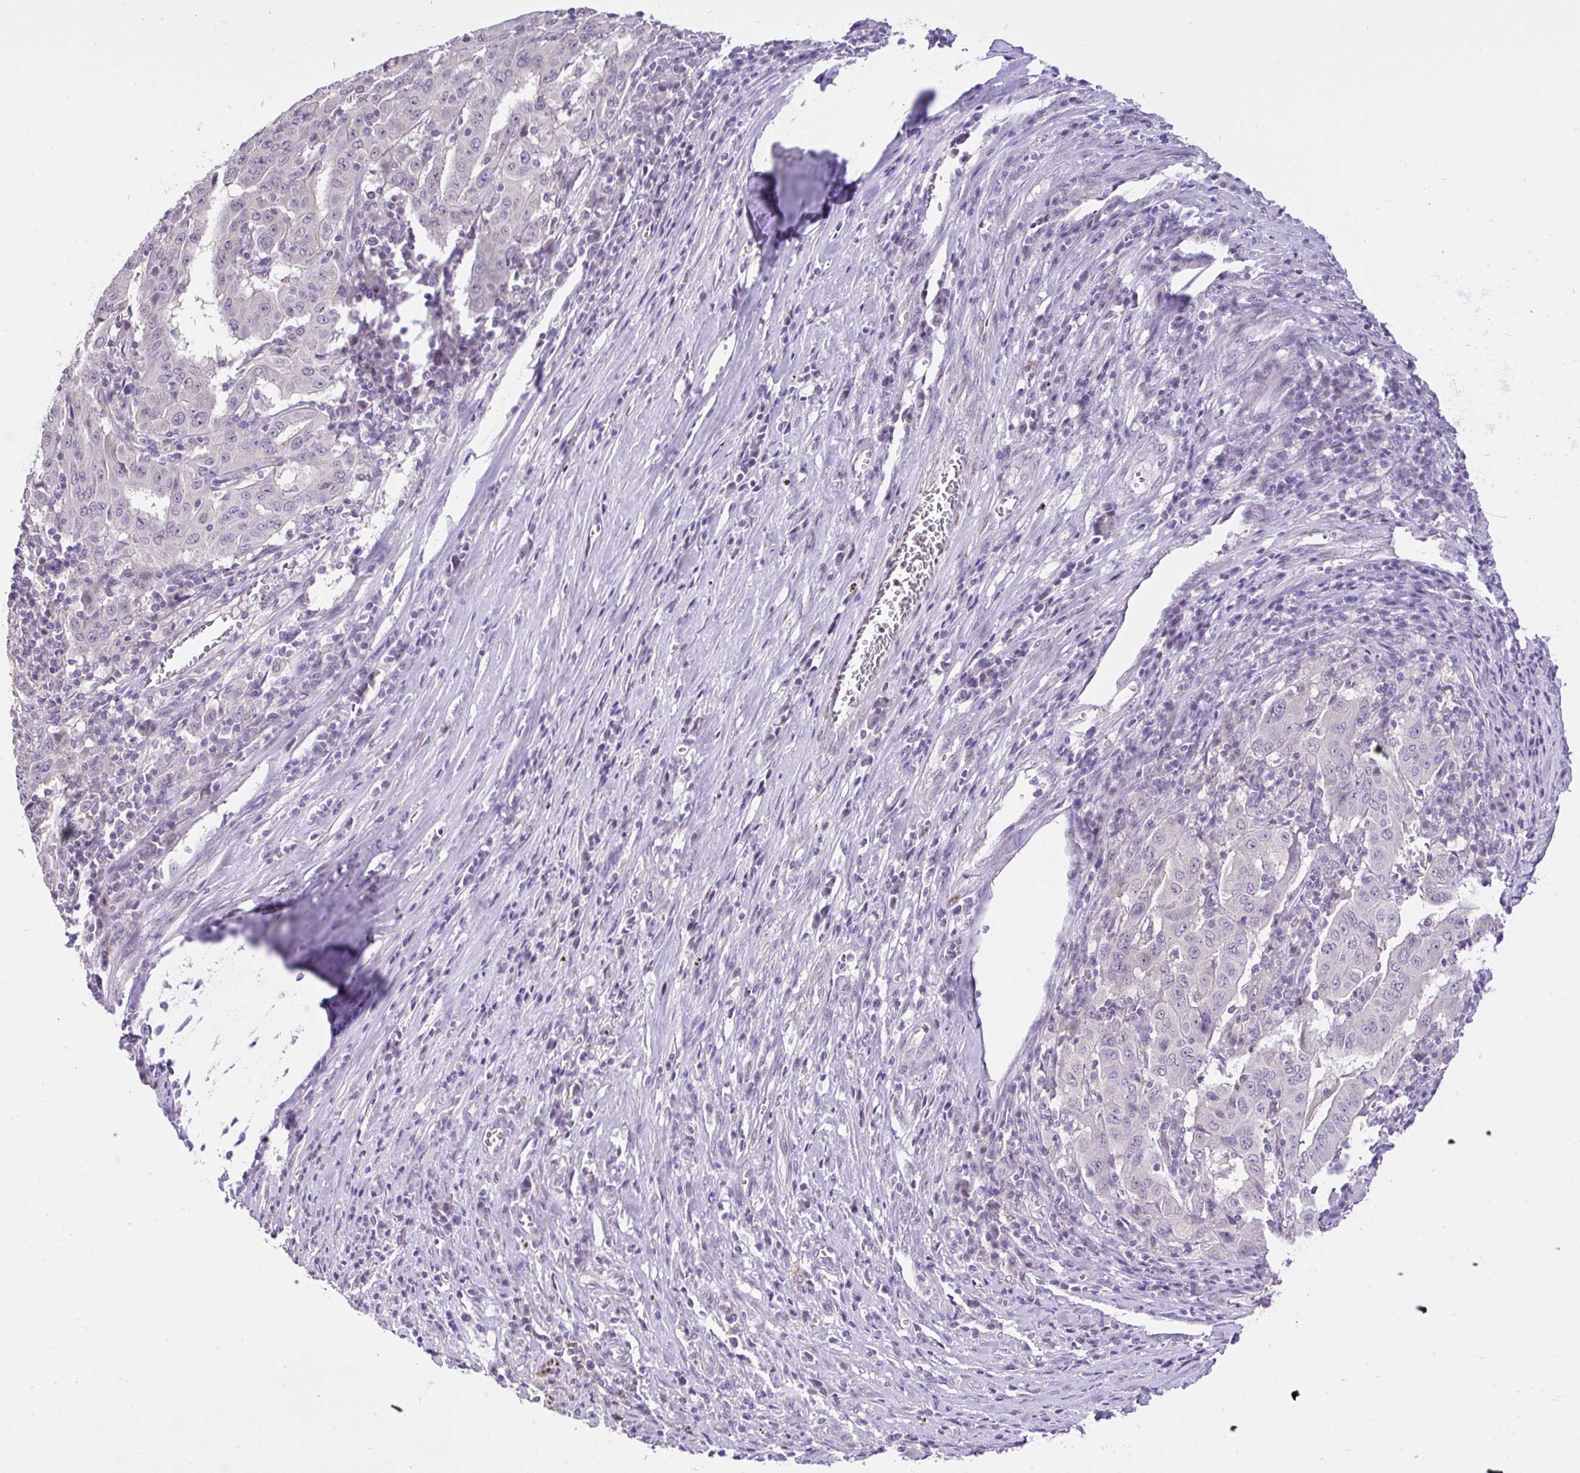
{"staining": {"intensity": "negative", "quantity": "none", "location": "none"}, "tissue": "pancreatic cancer", "cell_type": "Tumor cells", "image_type": "cancer", "snomed": [{"axis": "morphology", "description": "Adenocarcinoma, NOS"}, {"axis": "topography", "description": "Pancreas"}], "caption": "IHC of human pancreatic cancer exhibits no positivity in tumor cells.", "gene": "CTU1", "patient": {"sex": "male", "age": 63}}